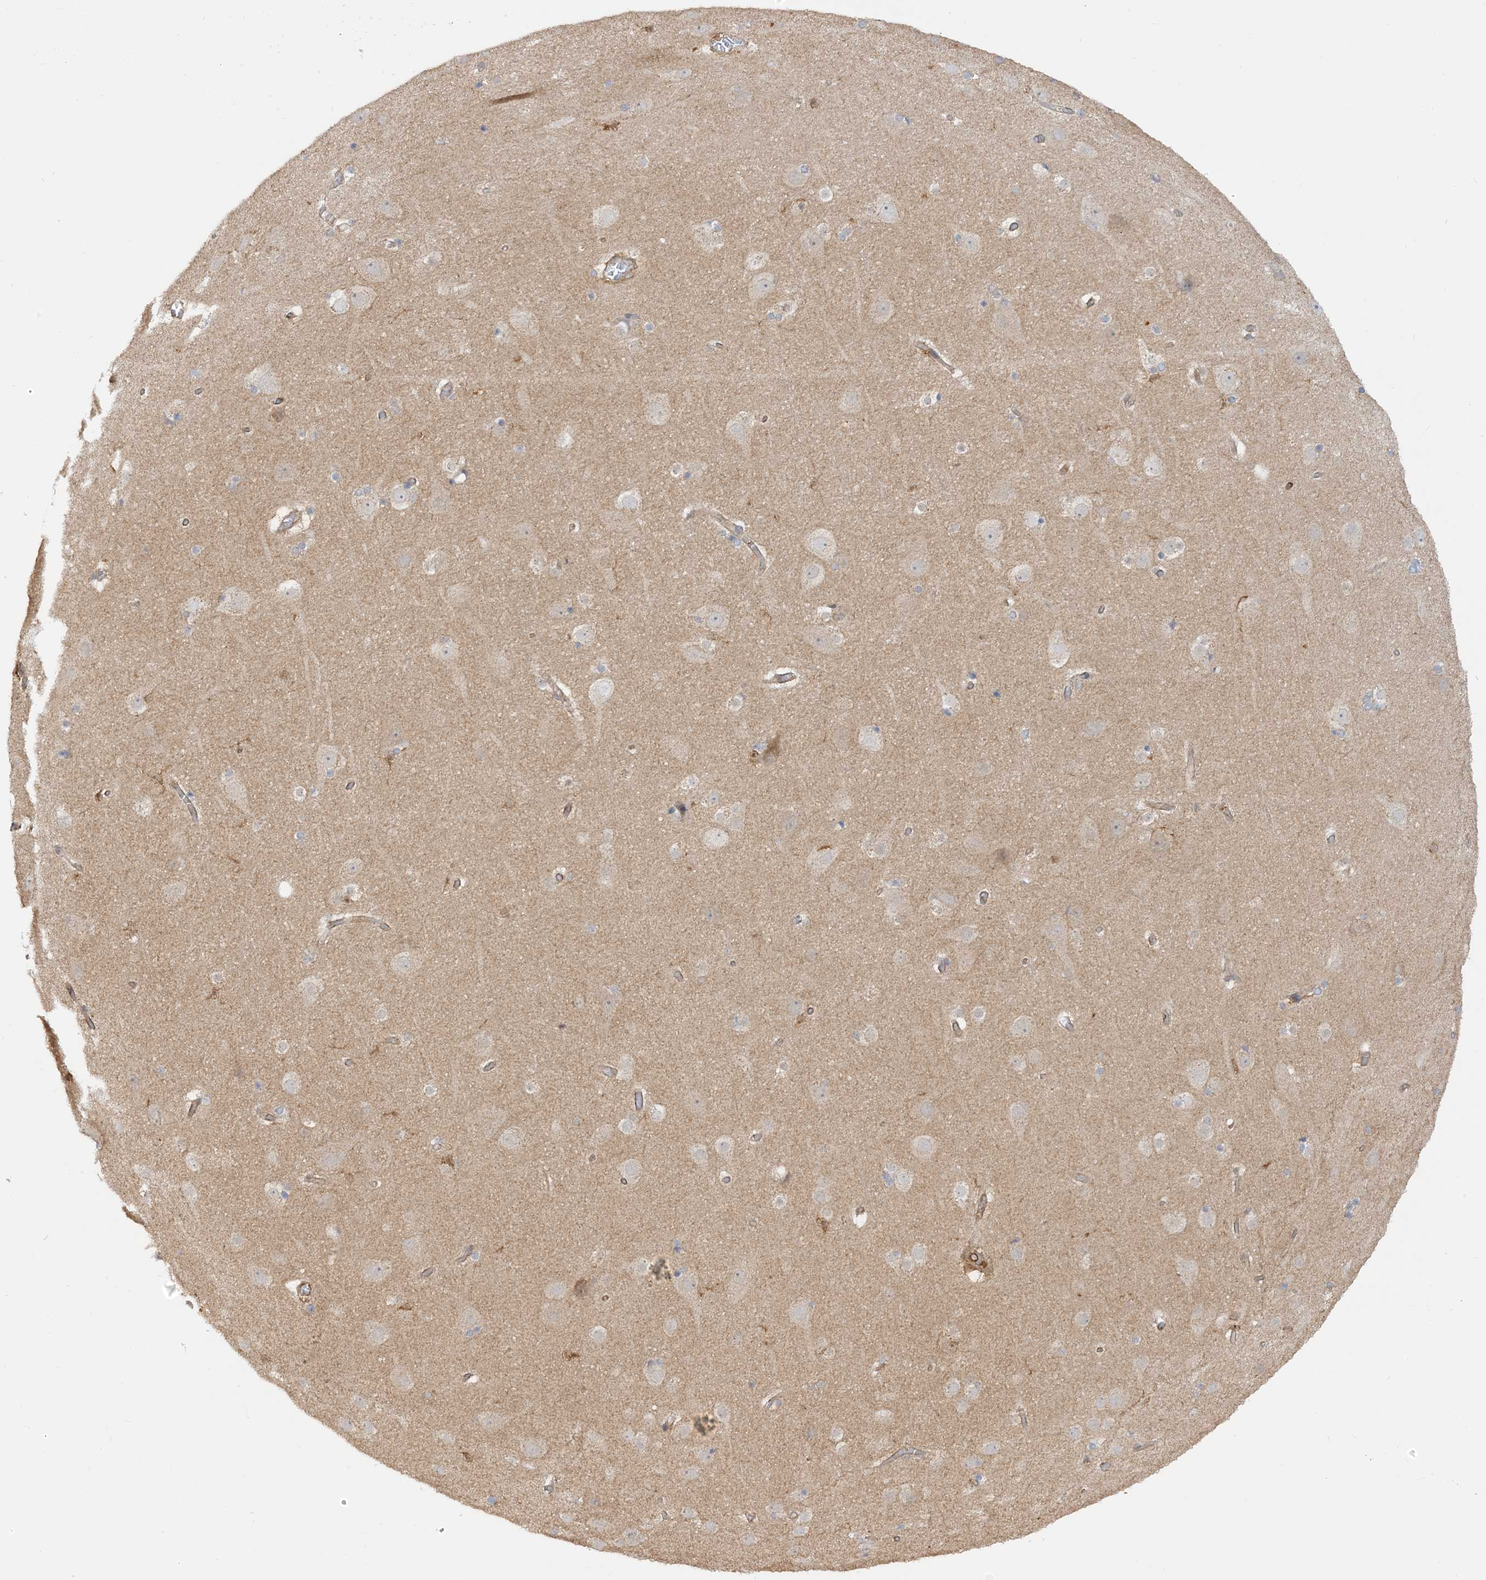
{"staining": {"intensity": "moderate", "quantity": "25%-75%", "location": "cytoplasmic/membranous"}, "tissue": "cerebral cortex", "cell_type": "Endothelial cells", "image_type": "normal", "snomed": [{"axis": "morphology", "description": "Normal tissue, NOS"}, {"axis": "topography", "description": "Cerebral cortex"}], "caption": "This micrograph exhibits IHC staining of unremarkable cerebral cortex, with medium moderate cytoplasmic/membranous staining in about 25%-75% of endothelial cells.", "gene": "CAPZB", "patient": {"sex": "male", "age": 57}}